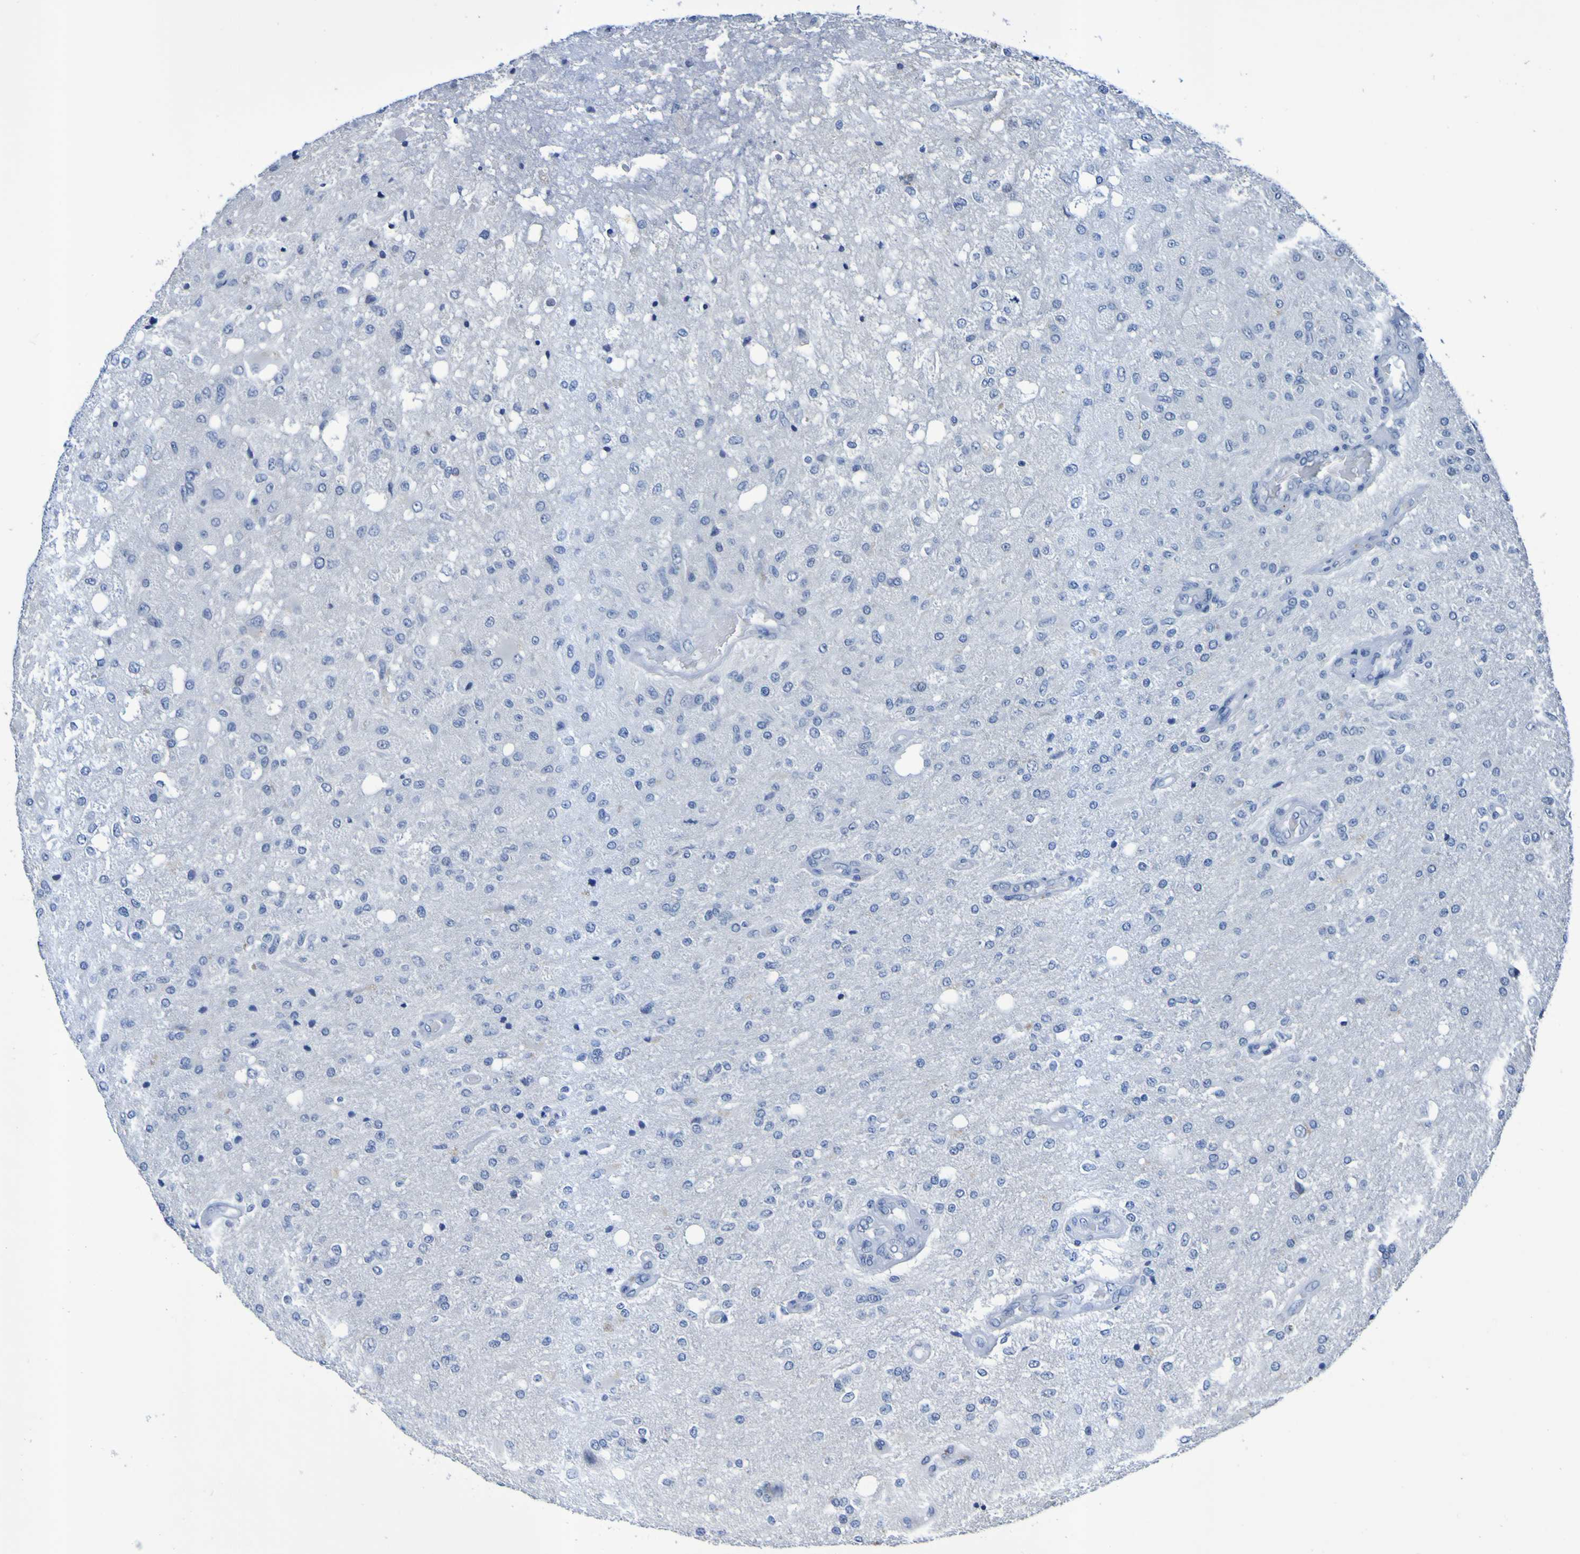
{"staining": {"intensity": "negative", "quantity": "none", "location": "none"}, "tissue": "glioma", "cell_type": "Tumor cells", "image_type": "cancer", "snomed": [{"axis": "morphology", "description": "Normal tissue, NOS"}, {"axis": "morphology", "description": "Glioma, malignant, High grade"}, {"axis": "topography", "description": "Cerebral cortex"}], "caption": "Tumor cells are negative for brown protein staining in glioma.", "gene": "VMA21", "patient": {"sex": "male", "age": 77}}